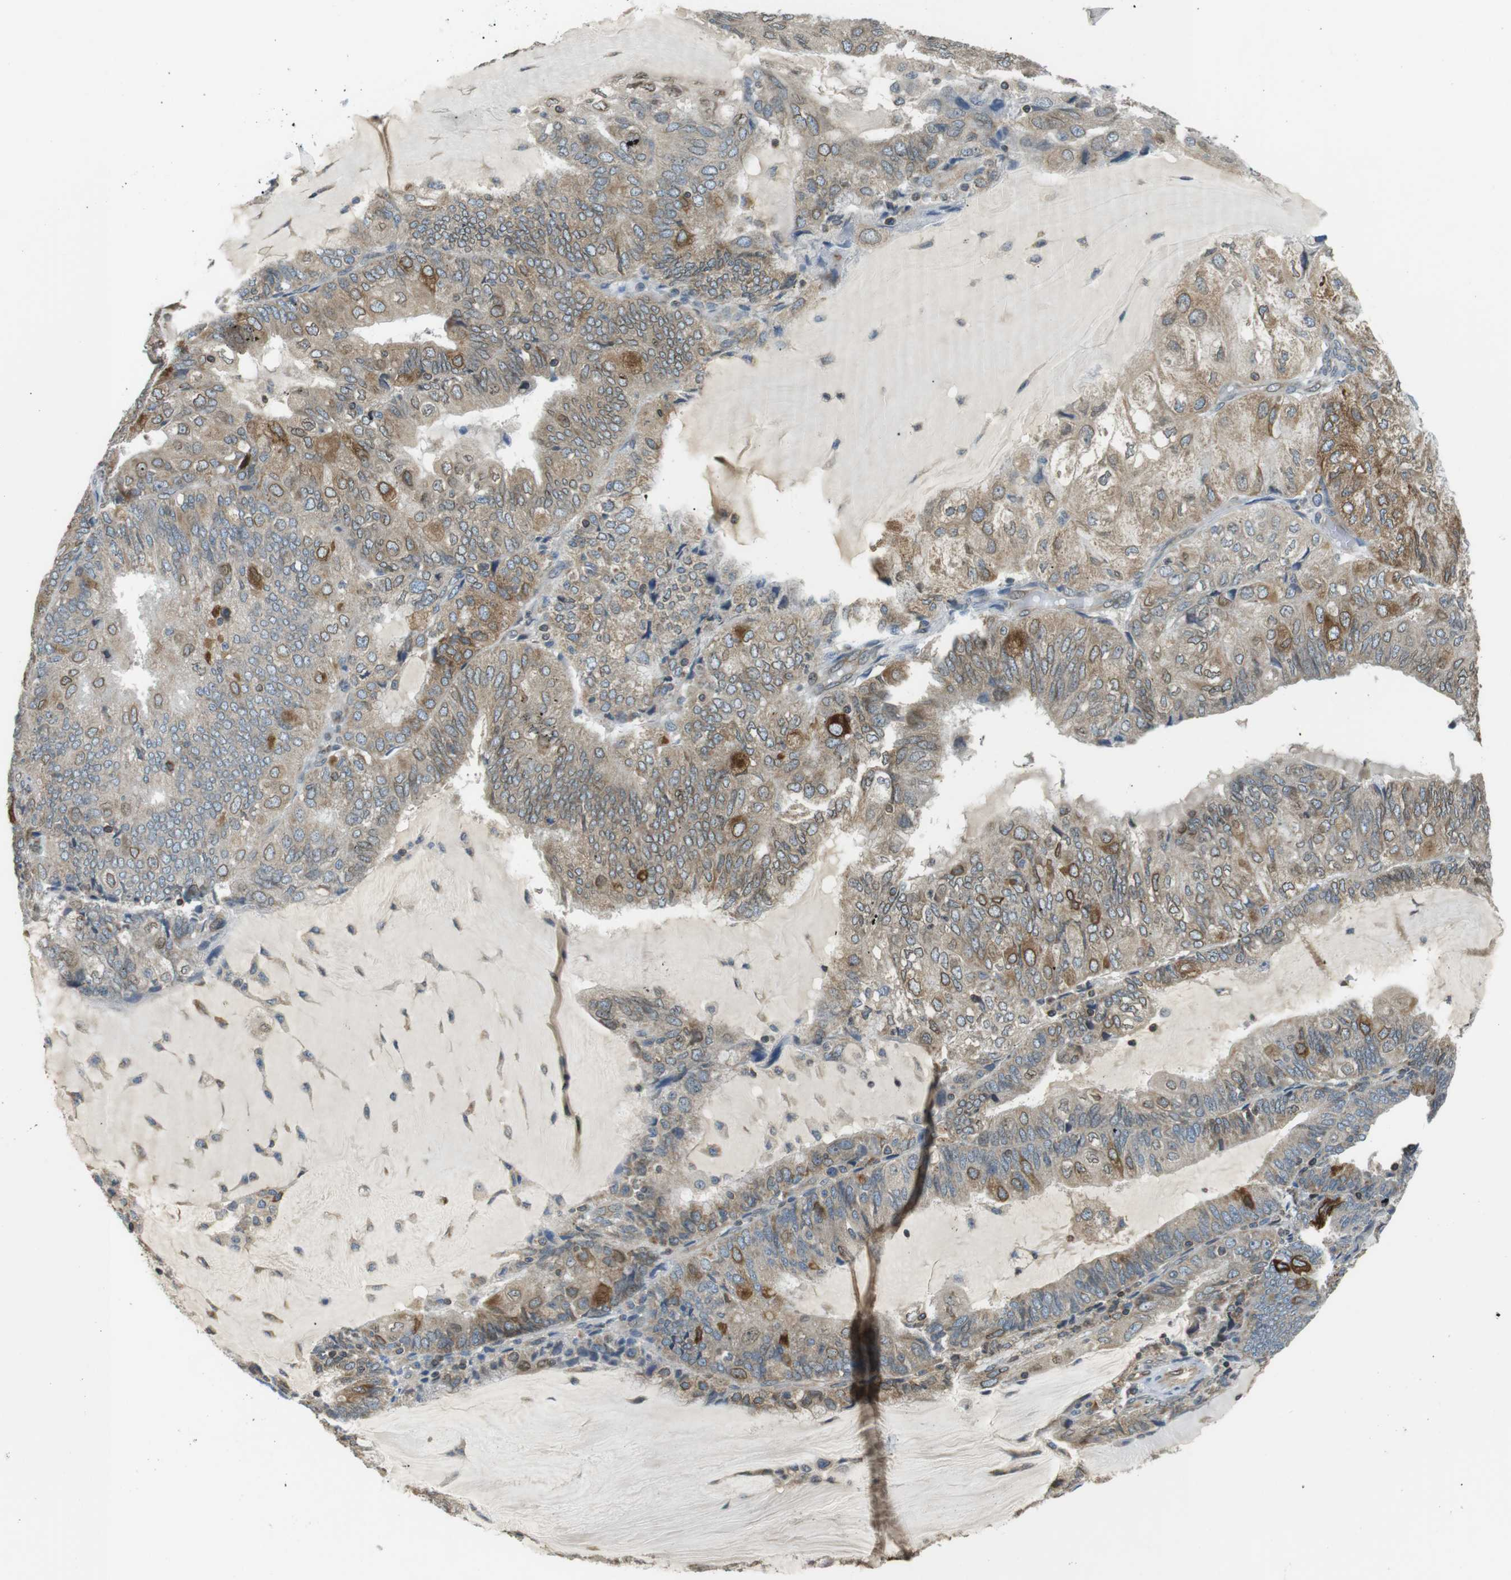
{"staining": {"intensity": "weak", "quantity": "25%-75%", "location": "cytoplasmic/membranous,nuclear"}, "tissue": "endometrial cancer", "cell_type": "Tumor cells", "image_type": "cancer", "snomed": [{"axis": "morphology", "description": "Adenocarcinoma, NOS"}, {"axis": "topography", "description": "Endometrium"}], "caption": "A brown stain highlights weak cytoplasmic/membranous and nuclear positivity of a protein in human endometrial cancer (adenocarcinoma) tumor cells.", "gene": "TMX4", "patient": {"sex": "female", "age": 81}}